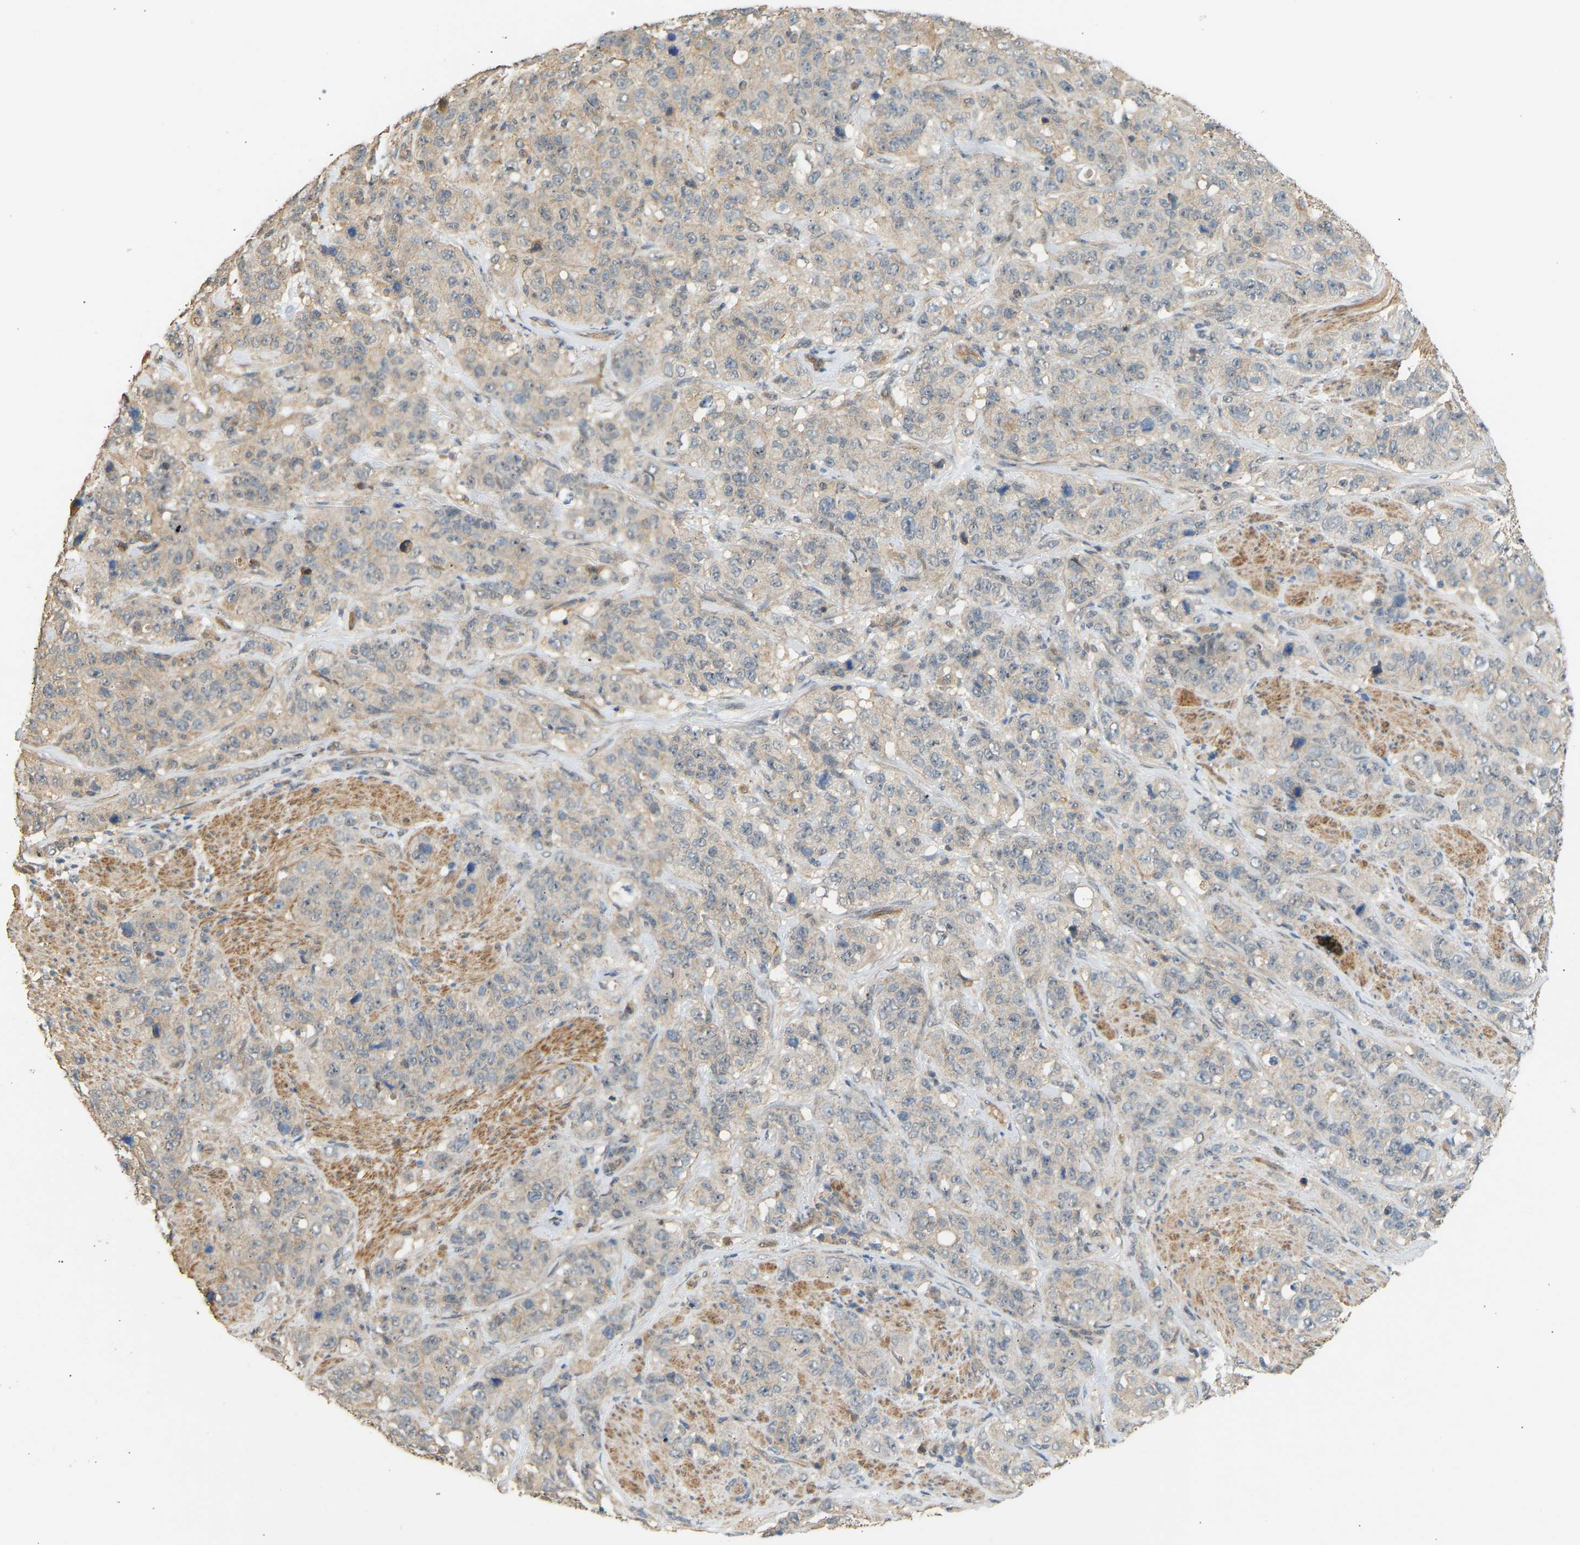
{"staining": {"intensity": "weak", "quantity": "<25%", "location": "cytoplasmic/membranous"}, "tissue": "stomach cancer", "cell_type": "Tumor cells", "image_type": "cancer", "snomed": [{"axis": "morphology", "description": "Adenocarcinoma, NOS"}, {"axis": "topography", "description": "Stomach"}], "caption": "Tumor cells are negative for protein expression in human stomach cancer (adenocarcinoma).", "gene": "RGL1", "patient": {"sex": "male", "age": 48}}